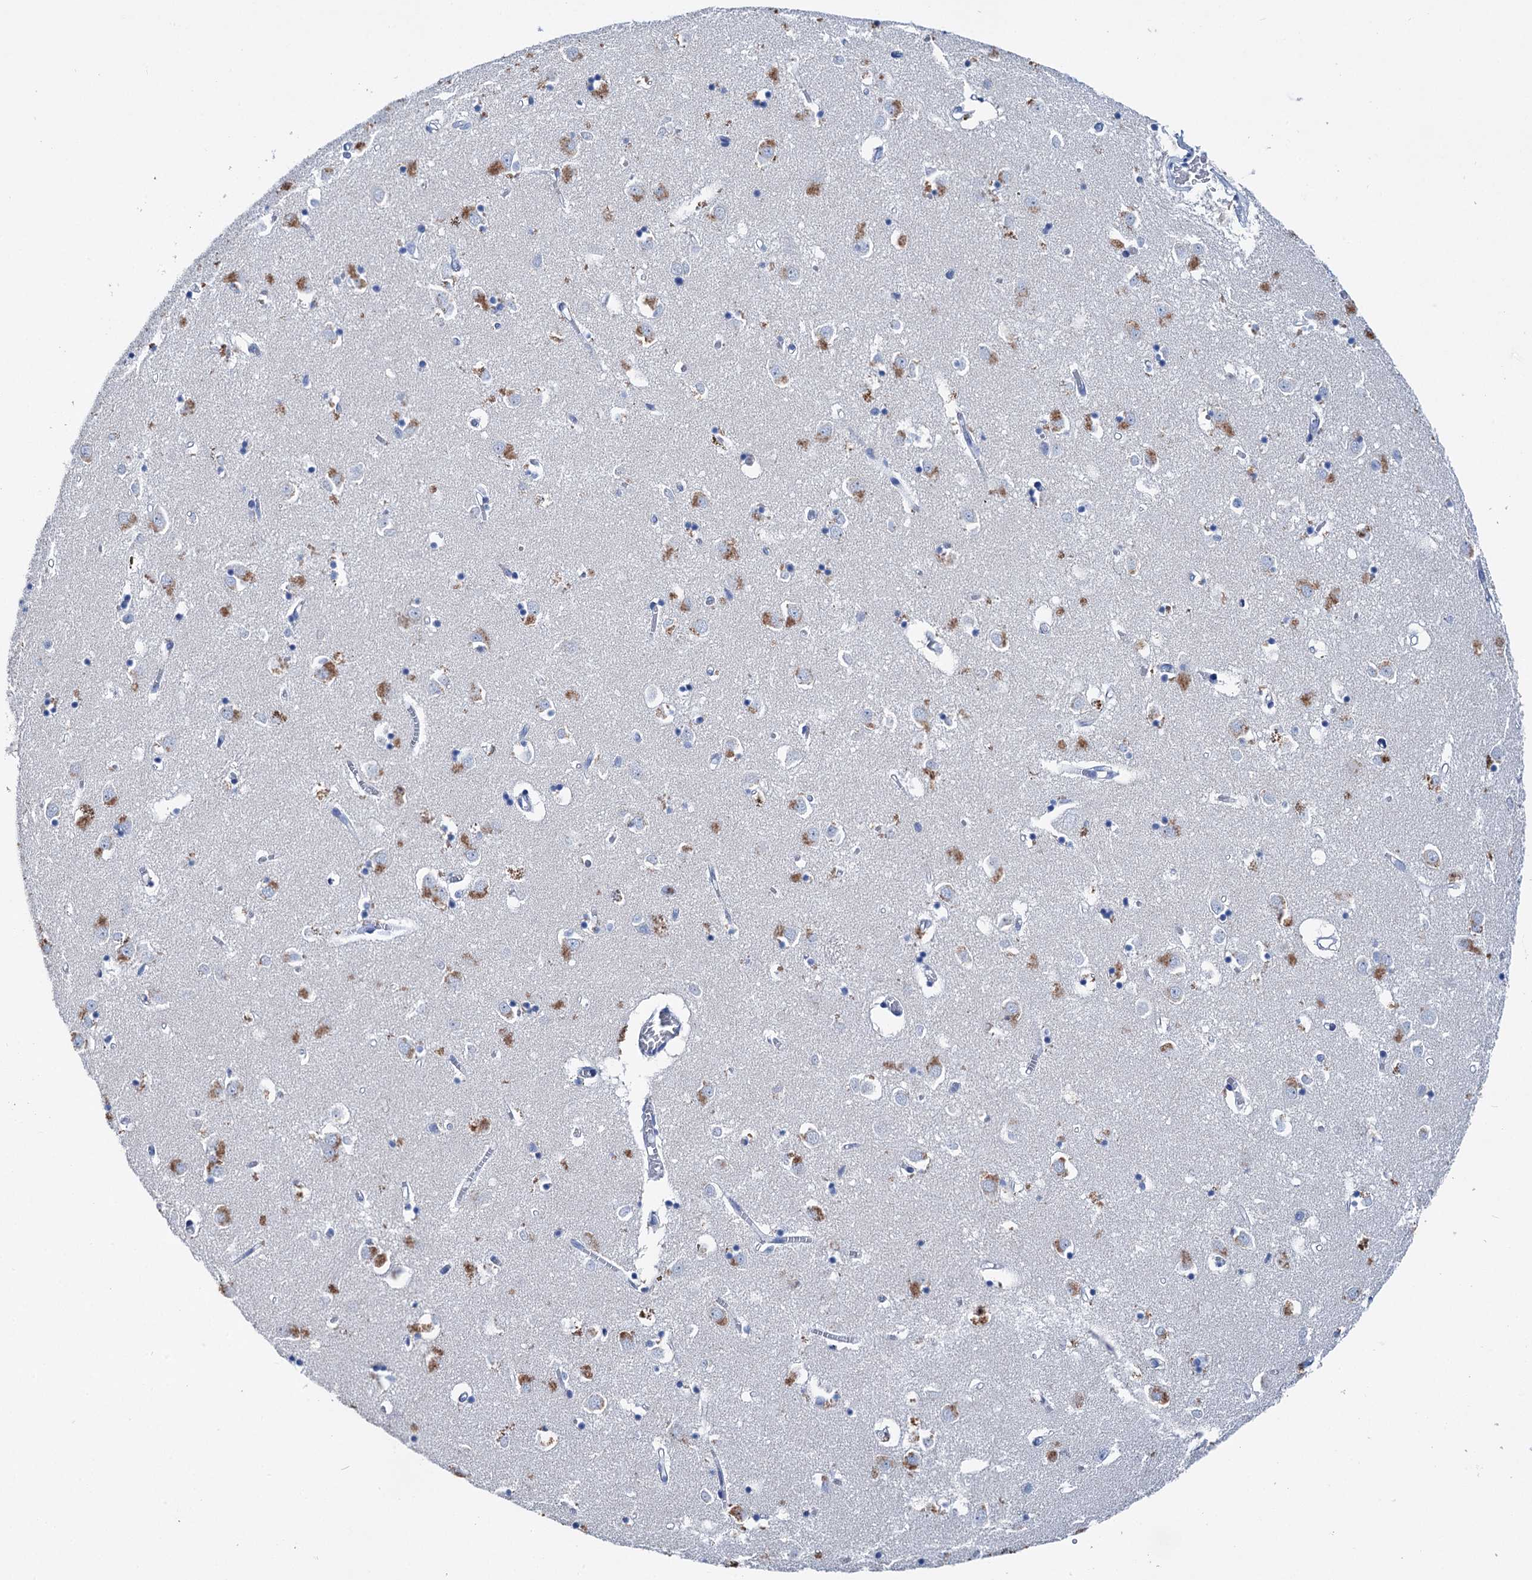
{"staining": {"intensity": "negative", "quantity": "none", "location": "none"}, "tissue": "caudate", "cell_type": "Glial cells", "image_type": "normal", "snomed": [{"axis": "morphology", "description": "Normal tissue, NOS"}, {"axis": "topography", "description": "Lateral ventricle wall"}], "caption": "High power microscopy photomicrograph of an IHC image of benign caudate, revealing no significant expression in glial cells. (IHC, brightfield microscopy, high magnification).", "gene": "BRINP1", "patient": {"sex": "male", "age": 70}}